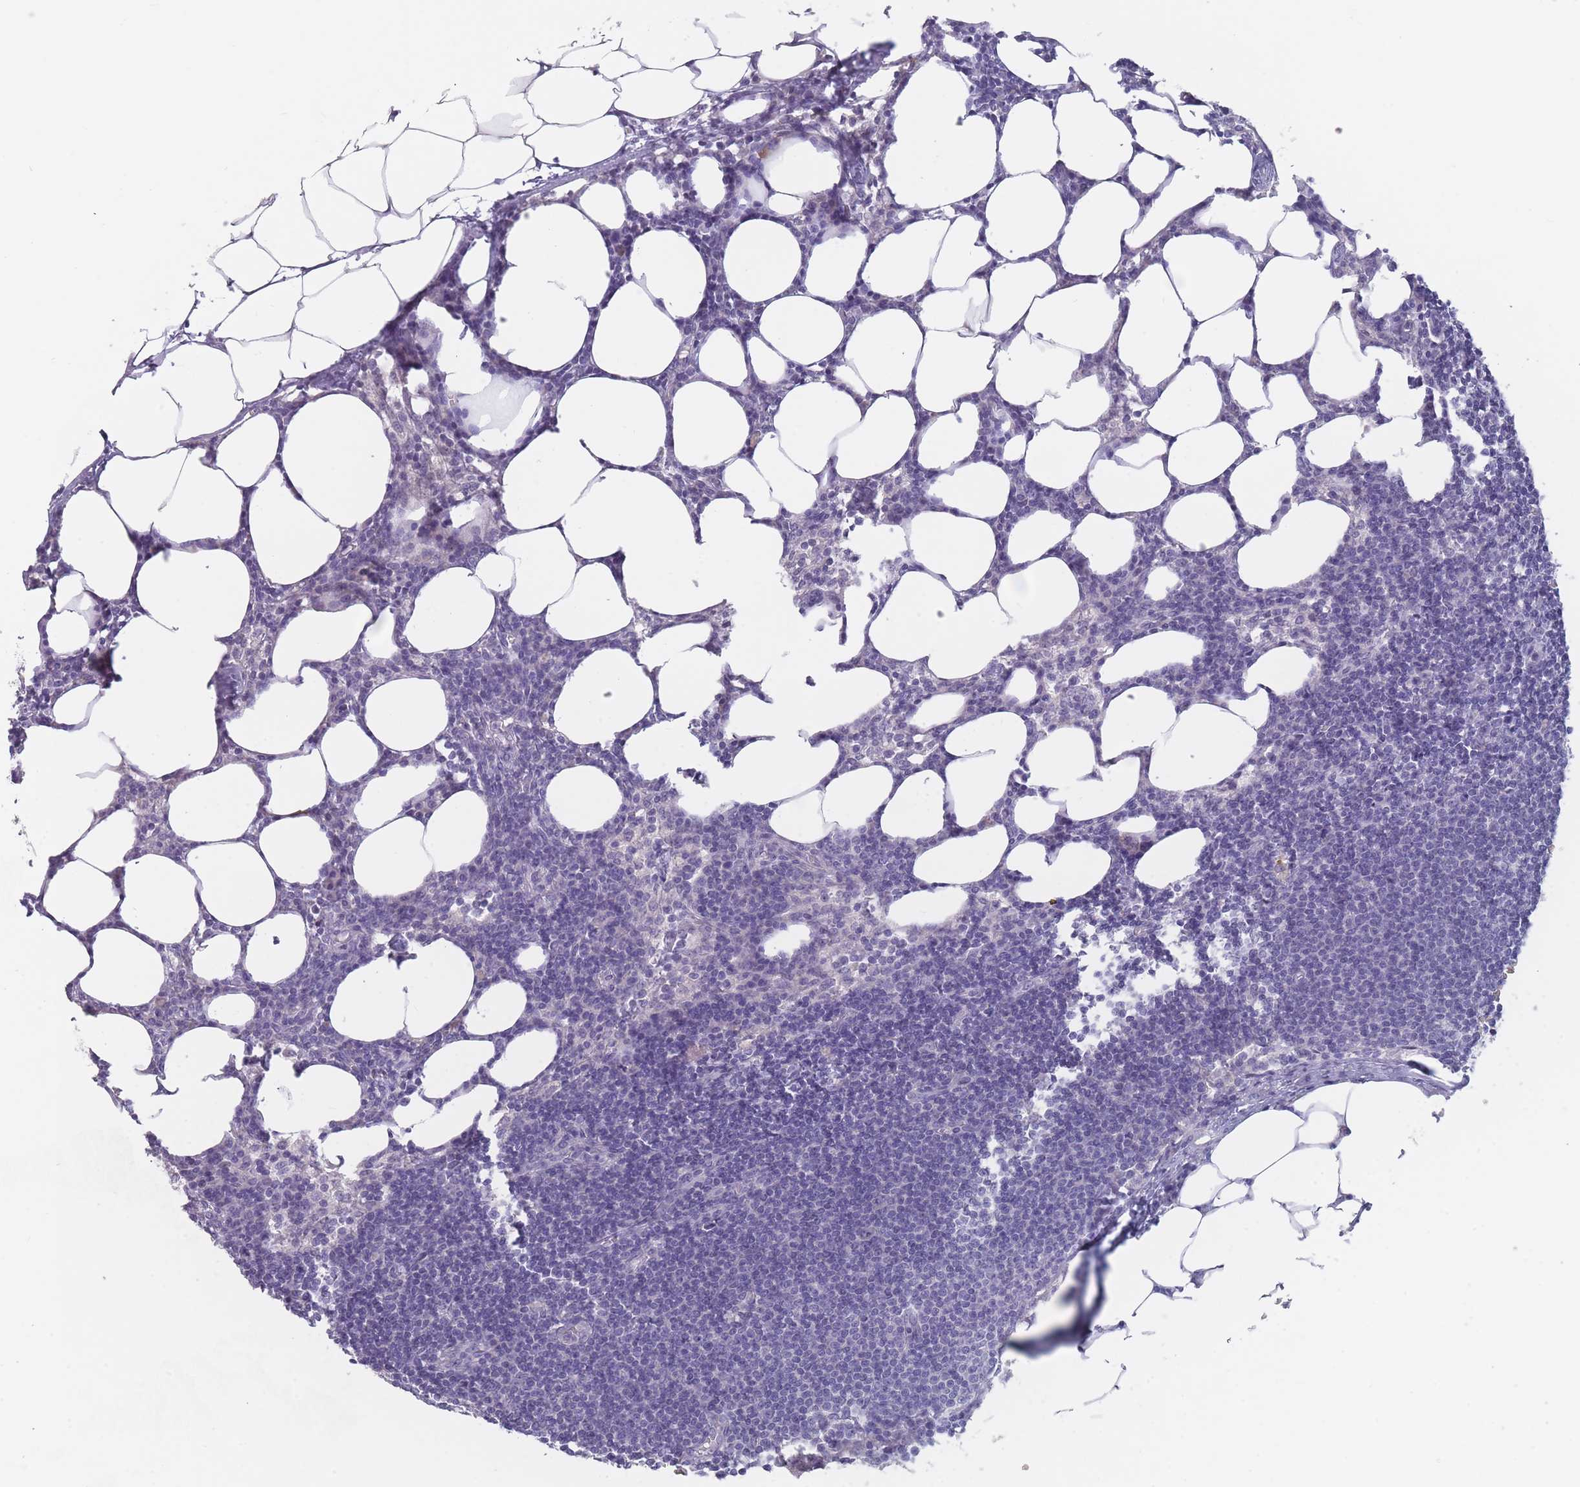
{"staining": {"intensity": "negative", "quantity": "none", "location": "none"}, "tissue": "lymph node", "cell_type": "Germinal center cells", "image_type": "normal", "snomed": [{"axis": "morphology", "description": "Normal tissue, NOS"}, {"axis": "topography", "description": "Lymph node"}], "caption": "The image demonstrates no significant positivity in germinal center cells of lymph node.", "gene": "PIGU", "patient": {"sex": "female", "age": 30}}